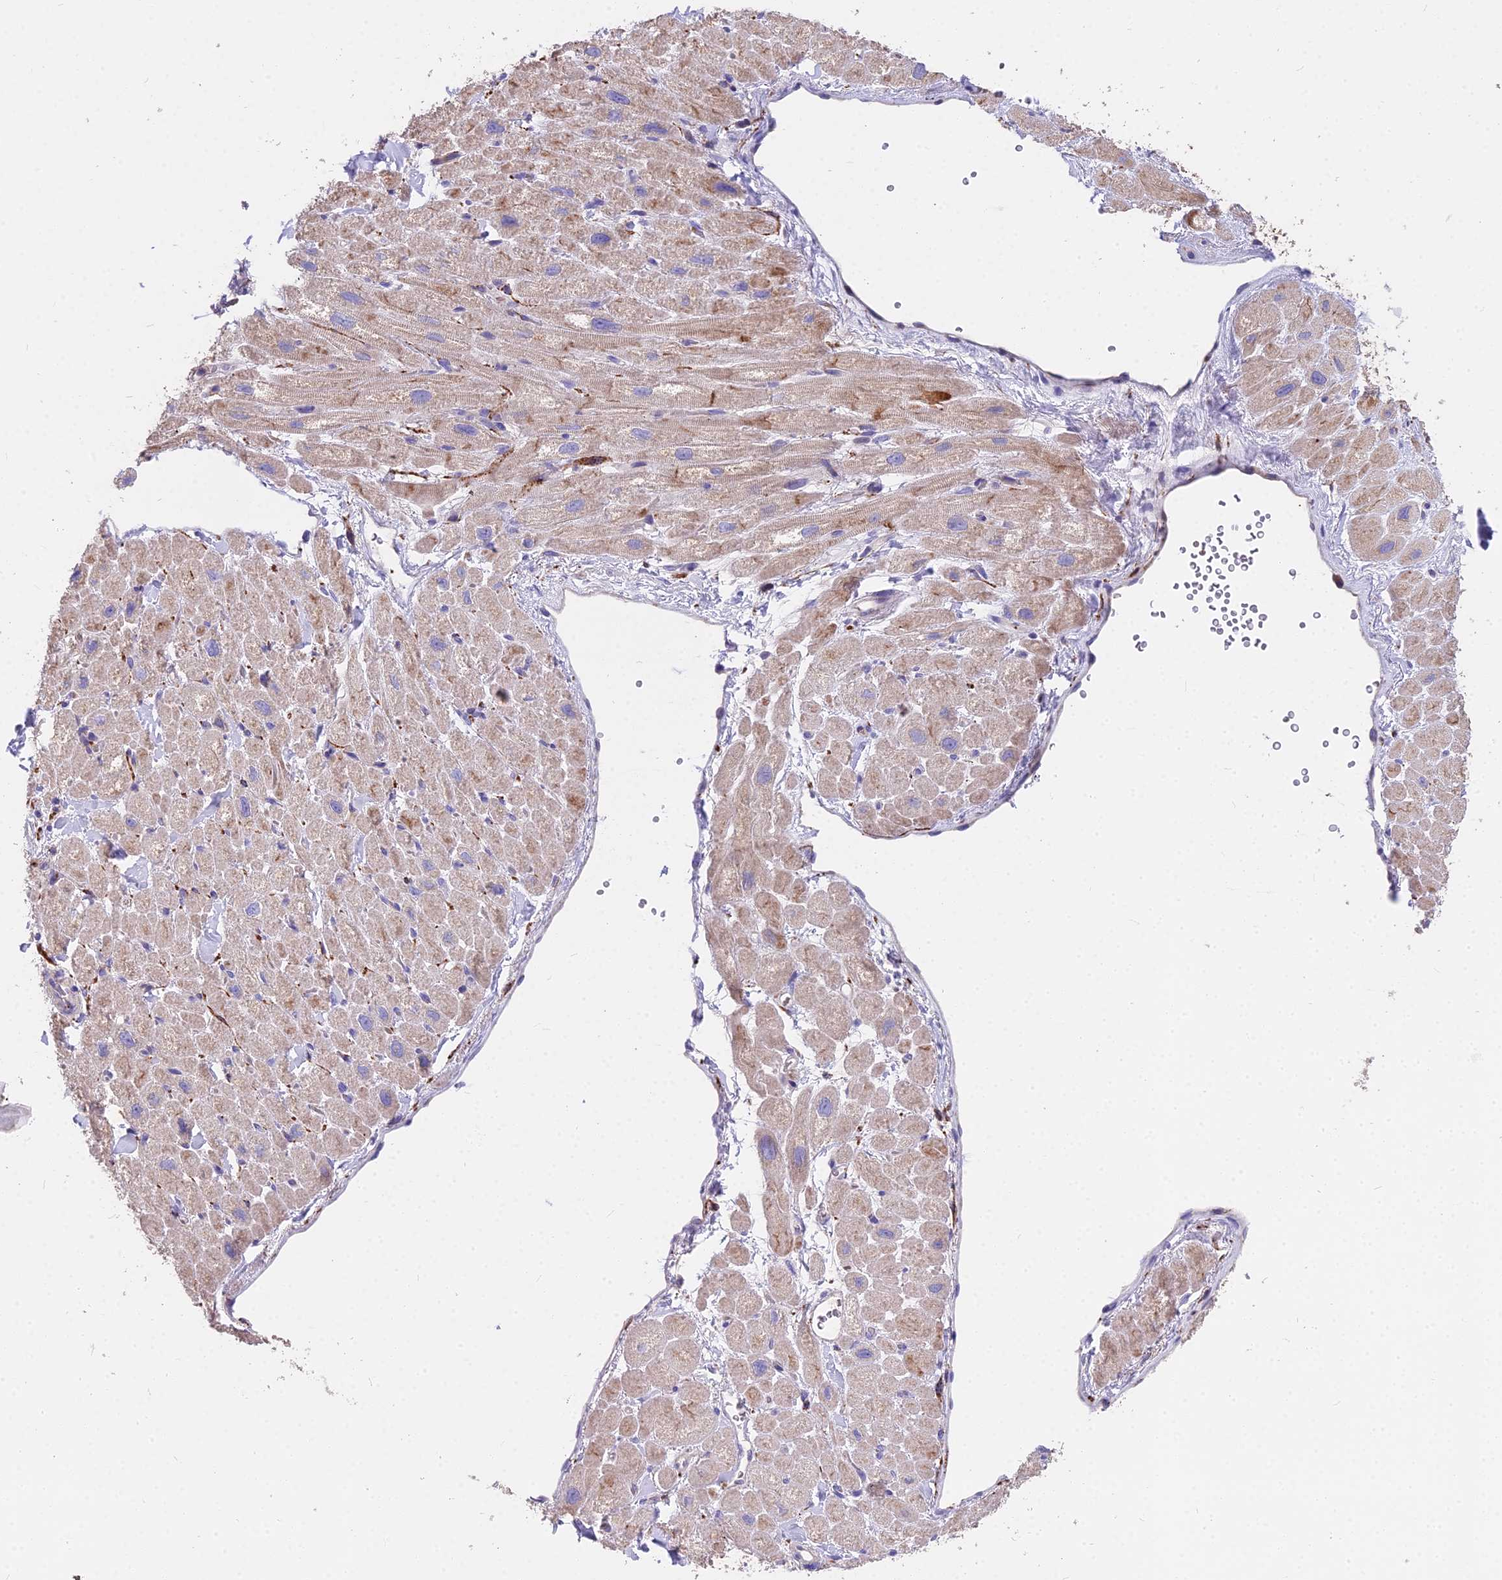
{"staining": {"intensity": "weak", "quantity": ">75%", "location": "cytoplasmic/membranous"}, "tissue": "heart muscle", "cell_type": "Cardiomyocytes", "image_type": "normal", "snomed": [{"axis": "morphology", "description": "Normal tissue, NOS"}, {"axis": "topography", "description": "Heart"}], "caption": "The photomicrograph shows staining of benign heart muscle, revealing weak cytoplasmic/membranous protein staining (brown color) within cardiomyocytes.", "gene": "FRMPD1", "patient": {"sex": "male", "age": 65}}